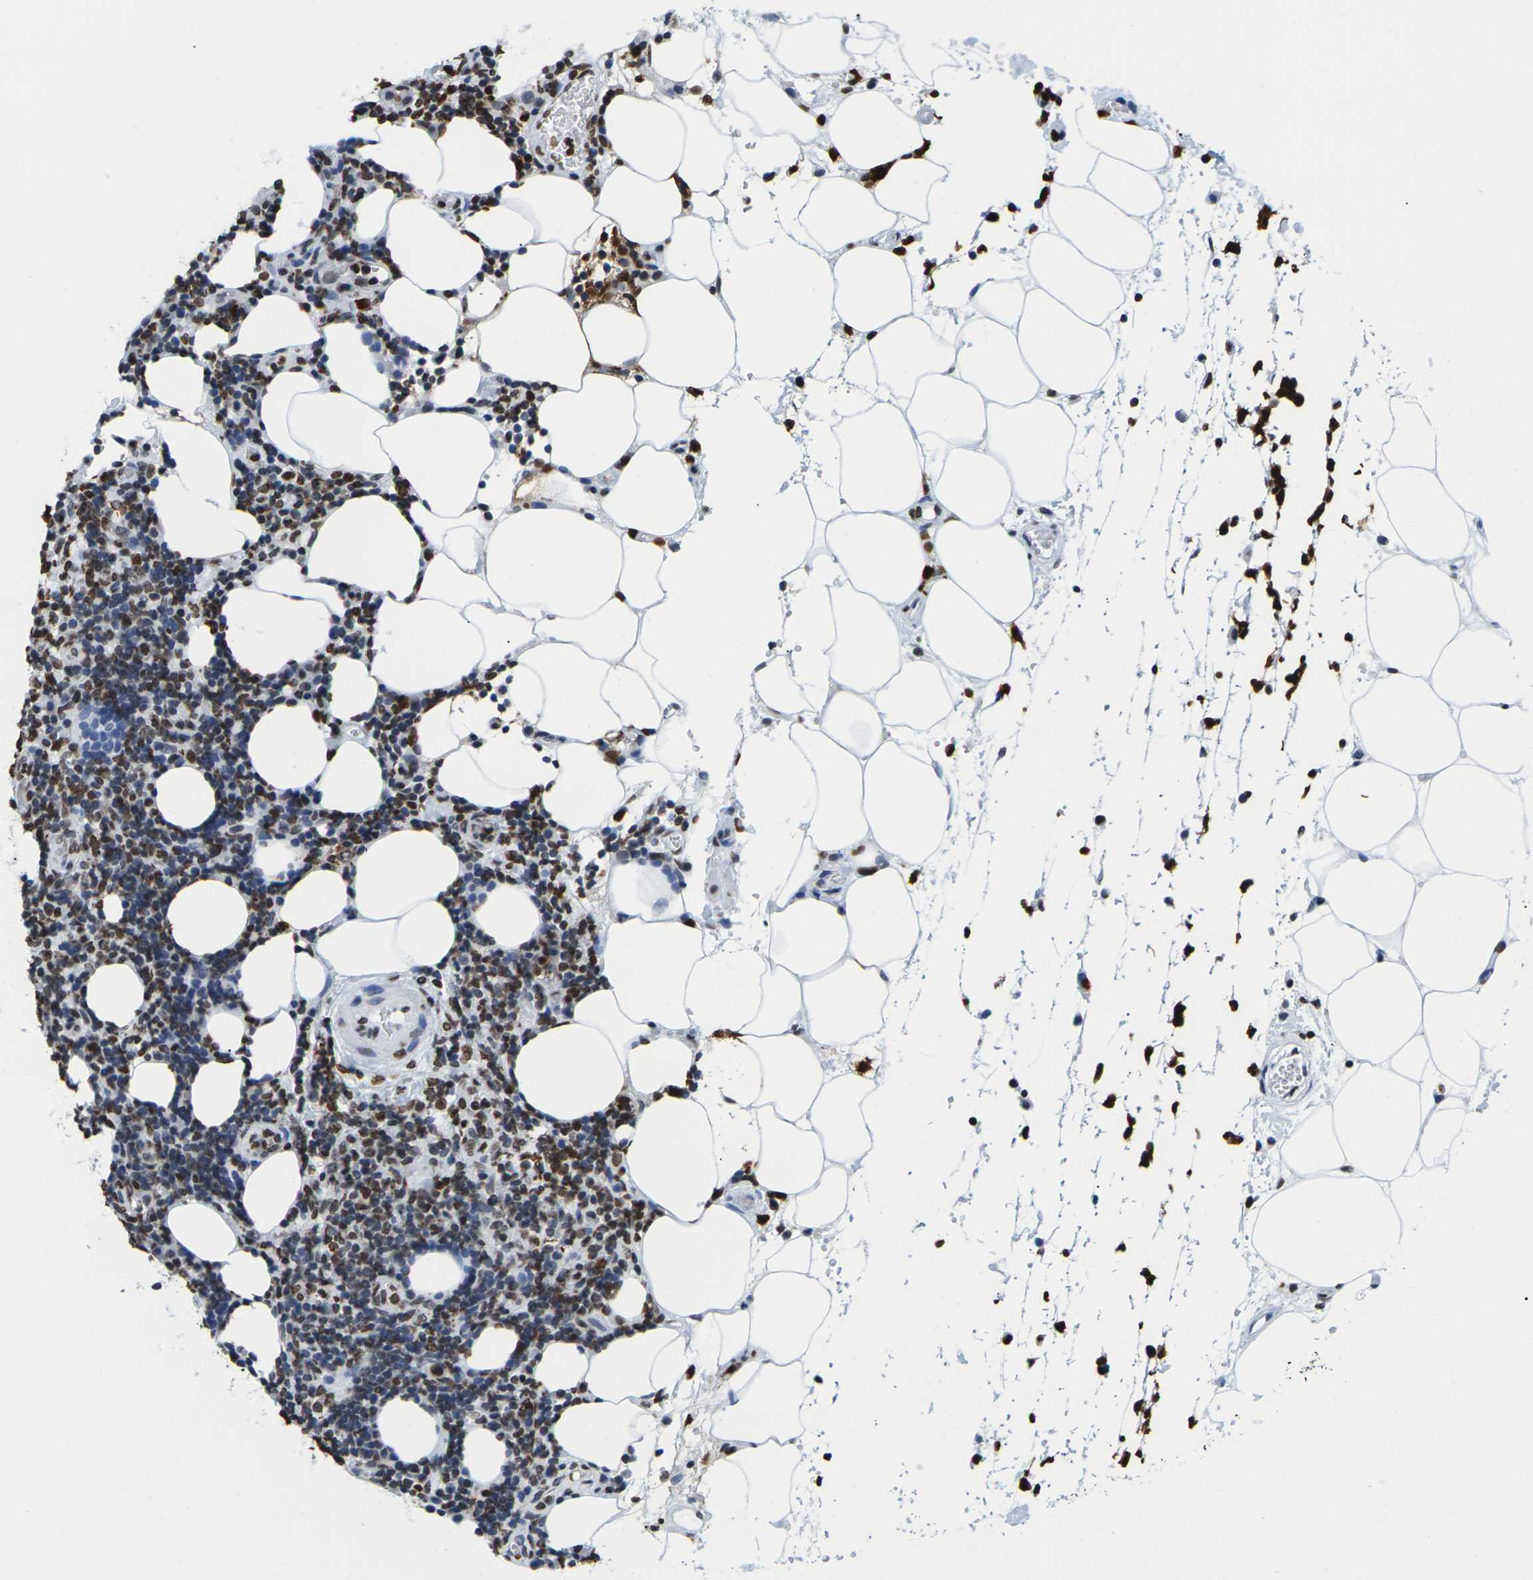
{"staining": {"intensity": "strong", "quantity": ">75%", "location": "cytoplasmic/membranous,nuclear"}, "tissue": "lymphoma", "cell_type": "Tumor cells", "image_type": "cancer", "snomed": [{"axis": "morphology", "description": "Malignant lymphoma, non-Hodgkin's type, High grade"}, {"axis": "topography", "description": "Lymph node"}], "caption": "This image shows high-grade malignant lymphoma, non-Hodgkin's type stained with immunohistochemistry to label a protein in brown. The cytoplasmic/membranous and nuclear of tumor cells show strong positivity for the protein. Nuclei are counter-stained blue.", "gene": "H2AC21", "patient": {"sex": "female", "age": 76}}